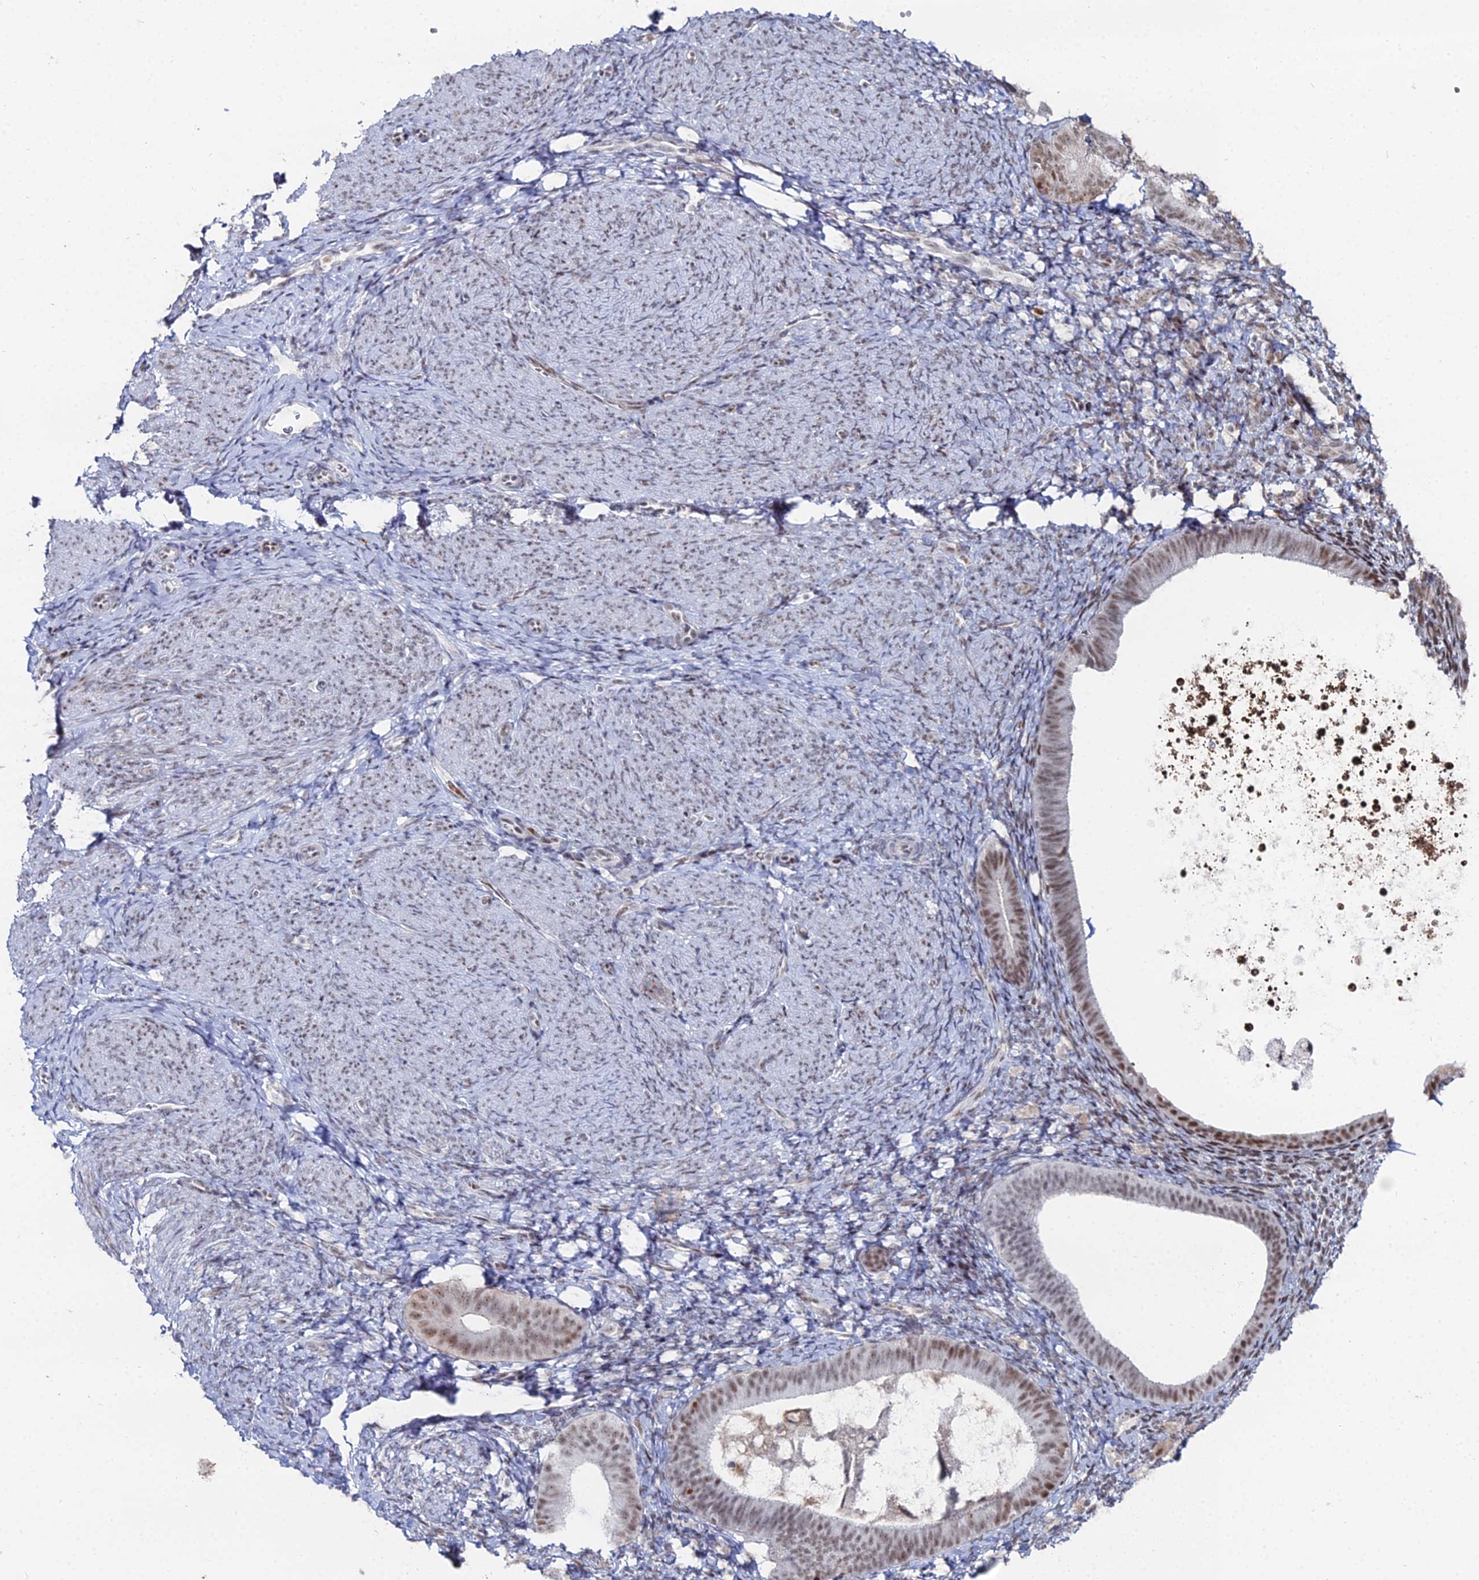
{"staining": {"intensity": "moderate", "quantity": "25%-75%", "location": "nuclear"}, "tissue": "endometrium", "cell_type": "Cells in endometrial stroma", "image_type": "normal", "snomed": [{"axis": "morphology", "description": "Normal tissue, NOS"}, {"axis": "topography", "description": "Endometrium"}], "caption": "Approximately 25%-75% of cells in endometrial stroma in benign human endometrium show moderate nuclear protein positivity as visualized by brown immunohistochemical staining.", "gene": "GSC2", "patient": {"sex": "female", "age": 65}}